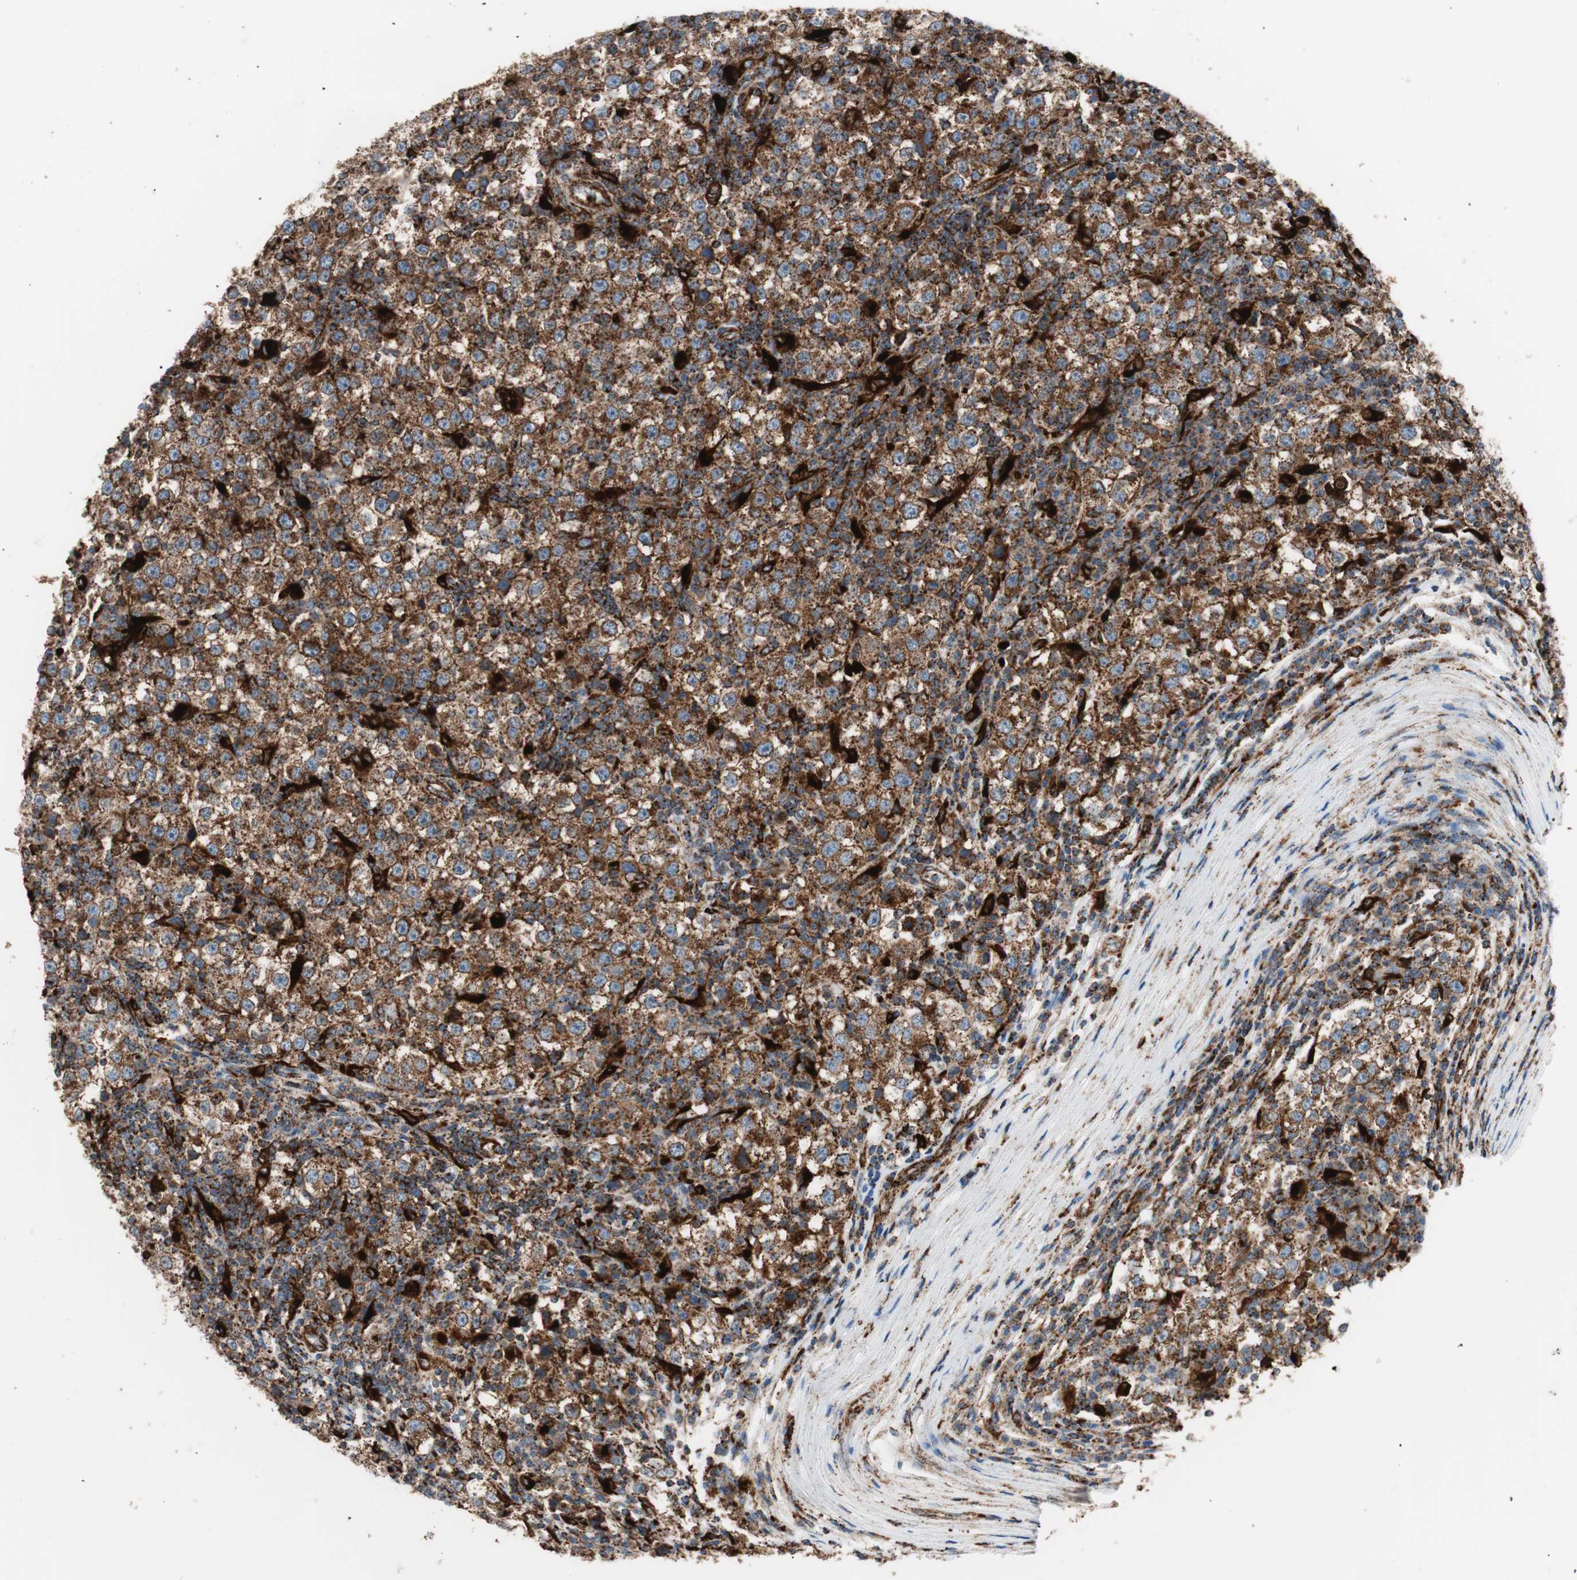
{"staining": {"intensity": "strong", "quantity": ">75%", "location": "cytoplasmic/membranous"}, "tissue": "testis cancer", "cell_type": "Tumor cells", "image_type": "cancer", "snomed": [{"axis": "morphology", "description": "Seminoma, NOS"}, {"axis": "topography", "description": "Testis"}], "caption": "A histopathology image of human testis cancer stained for a protein shows strong cytoplasmic/membranous brown staining in tumor cells.", "gene": "LAMP1", "patient": {"sex": "male", "age": 65}}